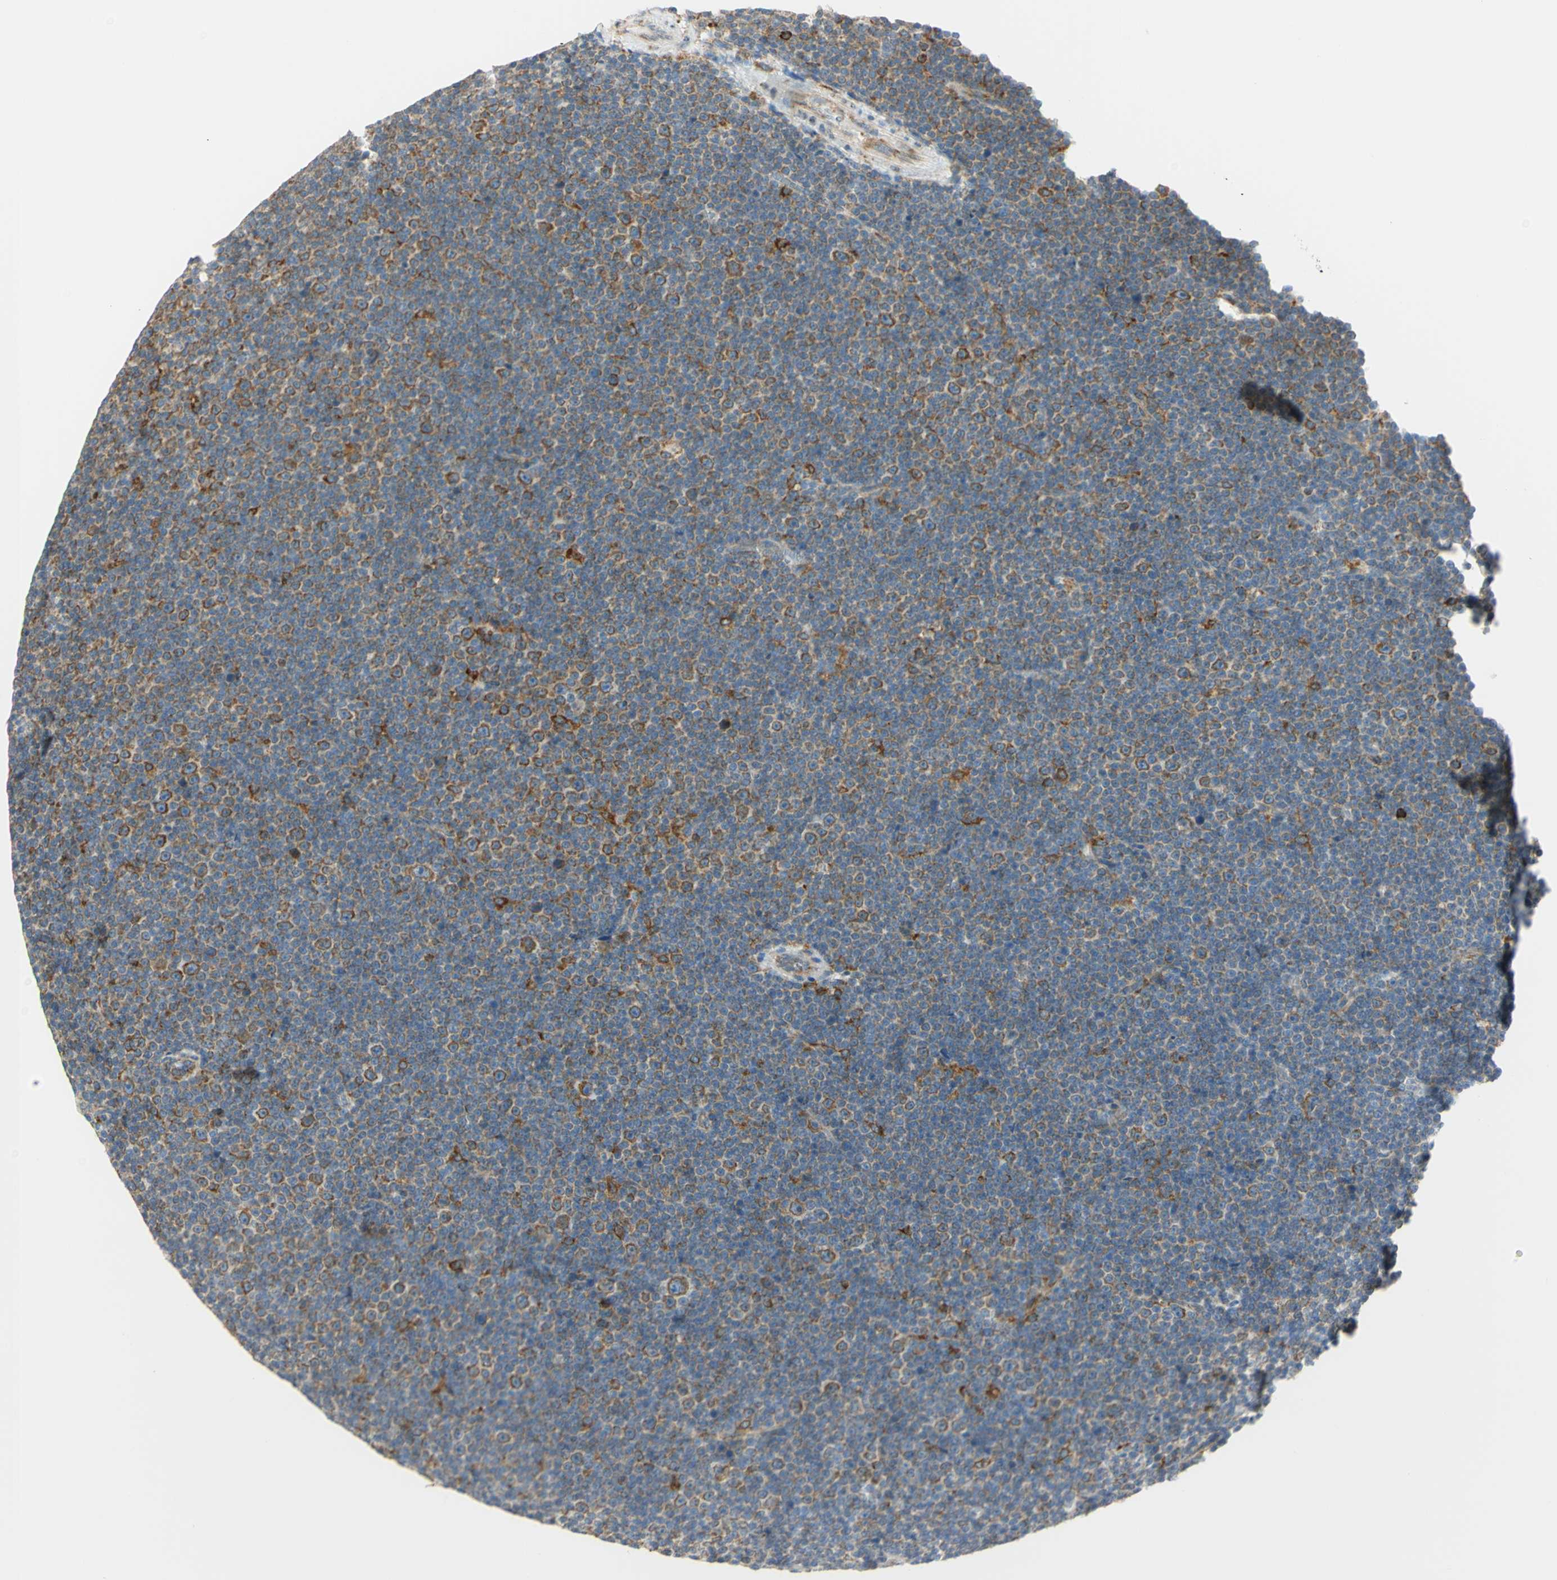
{"staining": {"intensity": "moderate", "quantity": "25%-75%", "location": "cytoplasmic/membranous"}, "tissue": "lymphoma", "cell_type": "Tumor cells", "image_type": "cancer", "snomed": [{"axis": "morphology", "description": "Malignant lymphoma, non-Hodgkin's type, Low grade"}, {"axis": "topography", "description": "Lymph node"}], "caption": "The image displays immunohistochemical staining of lymphoma. There is moderate cytoplasmic/membranous staining is present in about 25%-75% of tumor cells.", "gene": "MANF", "patient": {"sex": "female", "age": 67}}